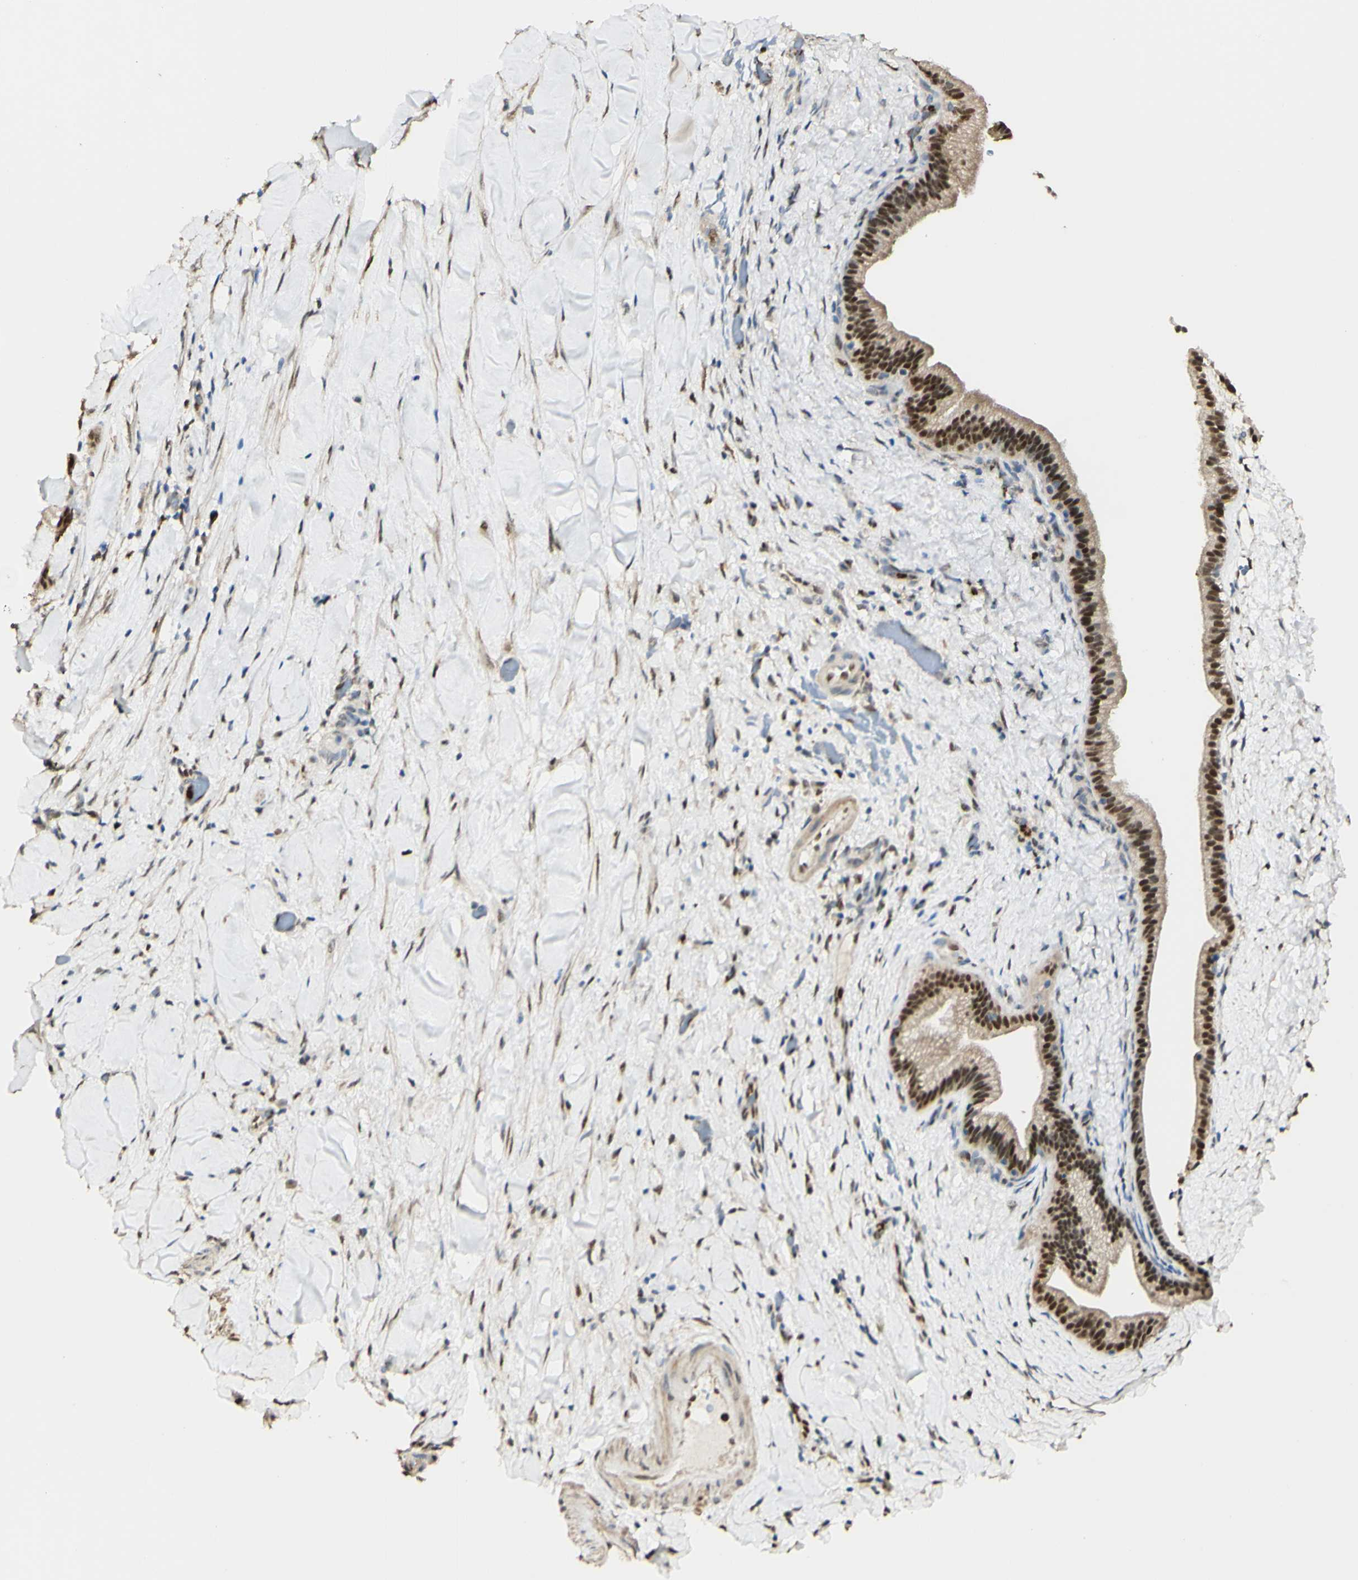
{"staining": {"intensity": "strong", "quantity": ">75%", "location": "nuclear"}, "tissue": "liver cancer", "cell_type": "Tumor cells", "image_type": "cancer", "snomed": [{"axis": "morphology", "description": "Cholangiocarcinoma"}, {"axis": "topography", "description": "Liver"}], "caption": "Human cholangiocarcinoma (liver) stained for a protein (brown) demonstrates strong nuclear positive staining in about >75% of tumor cells.", "gene": "MAP3K4", "patient": {"sex": "female", "age": 67}}